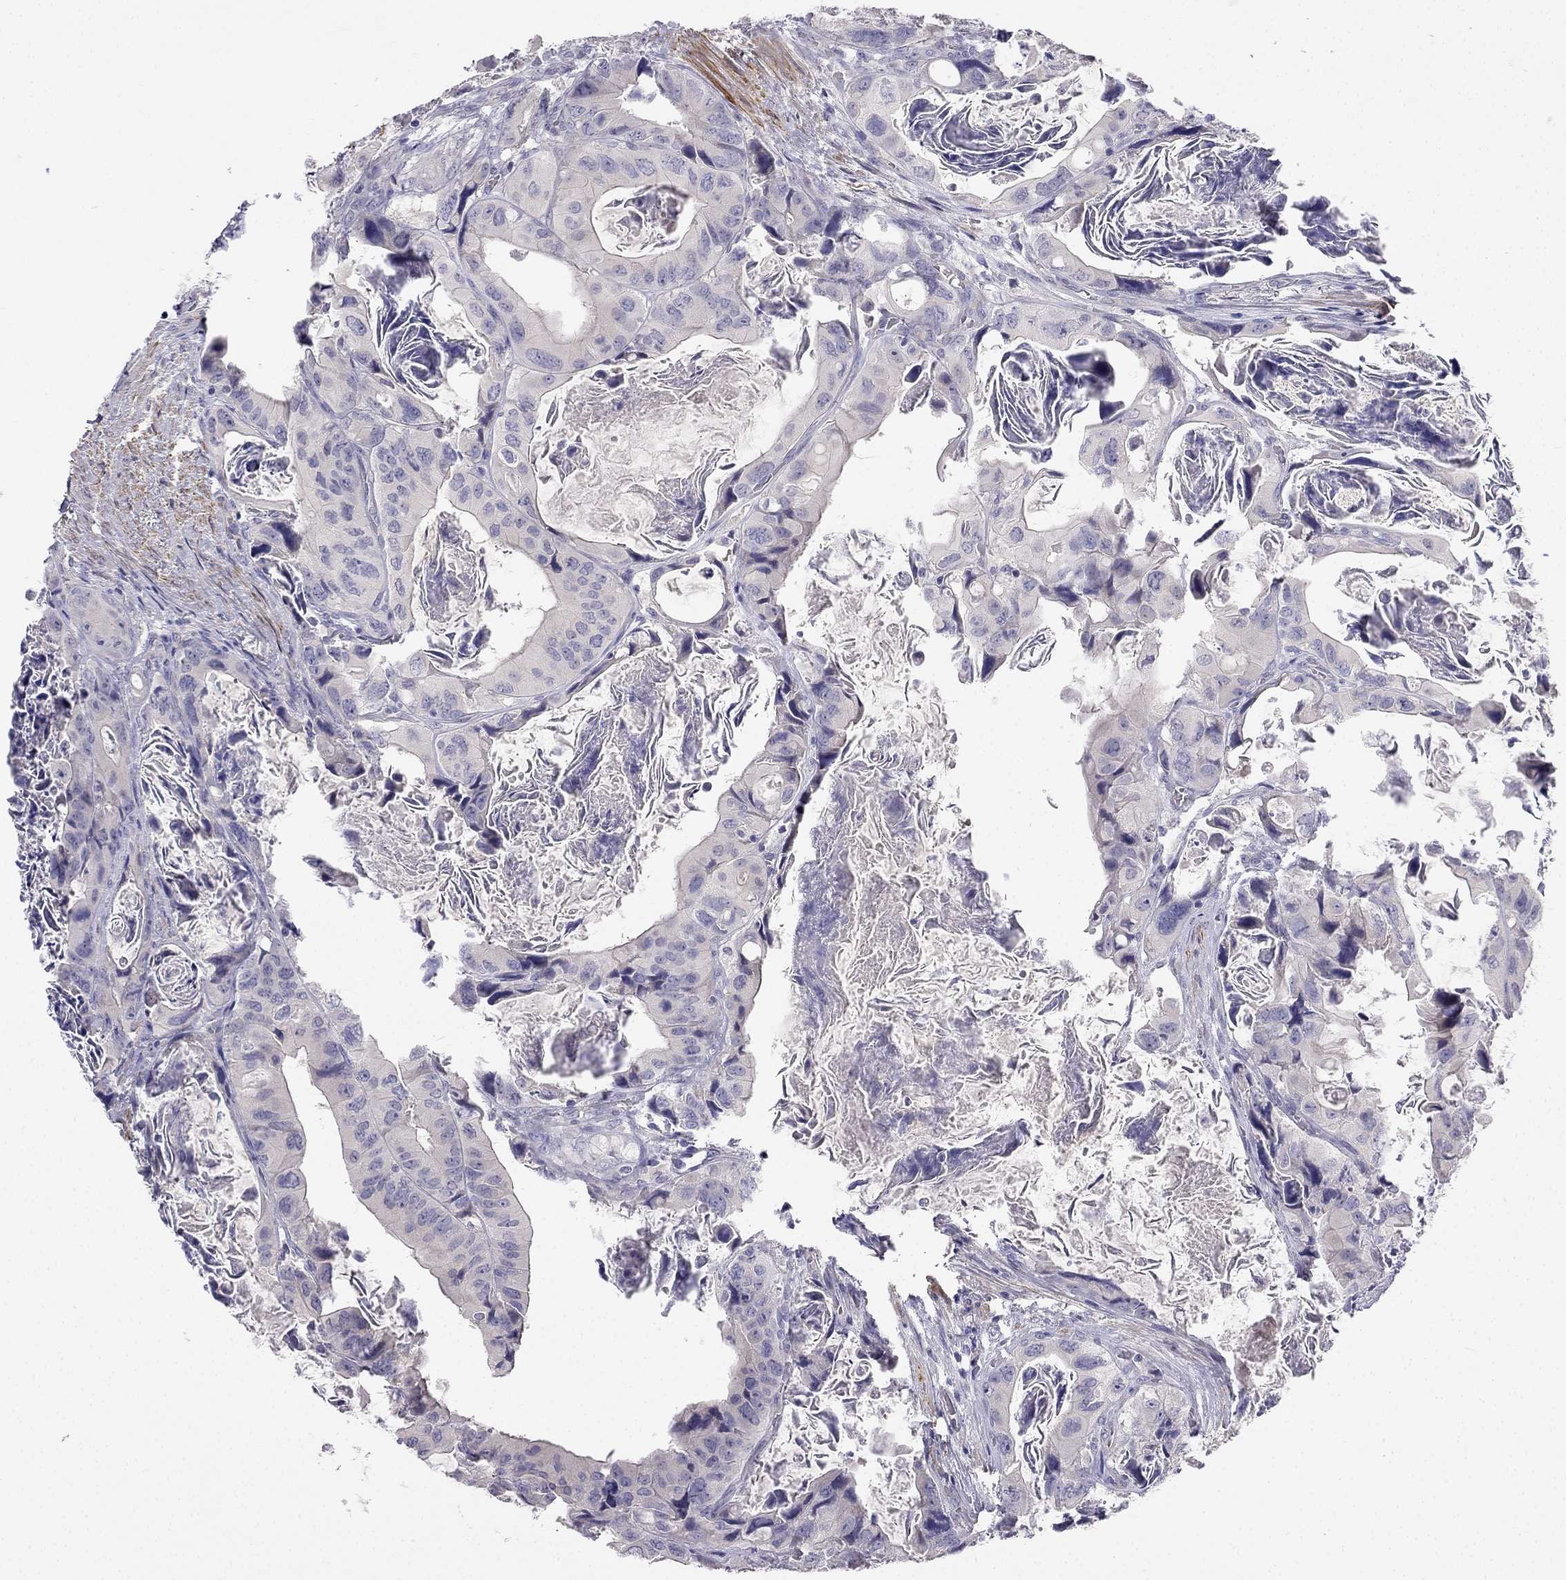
{"staining": {"intensity": "negative", "quantity": "none", "location": "none"}, "tissue": "colorectal cancer", "cell_type": "Tumor cells", "image_type": "cancer", "snomed": [{"axis": "morphology", "description": "Adenocarcinoma, NOS"}, {"axis": "topography", "description": "Rectum"}], "caption": "There is no significant expression in tumor cells of colorectal cancer.", "gene": "C16orf89", "patient": {"sex": "male", "age": 64}}